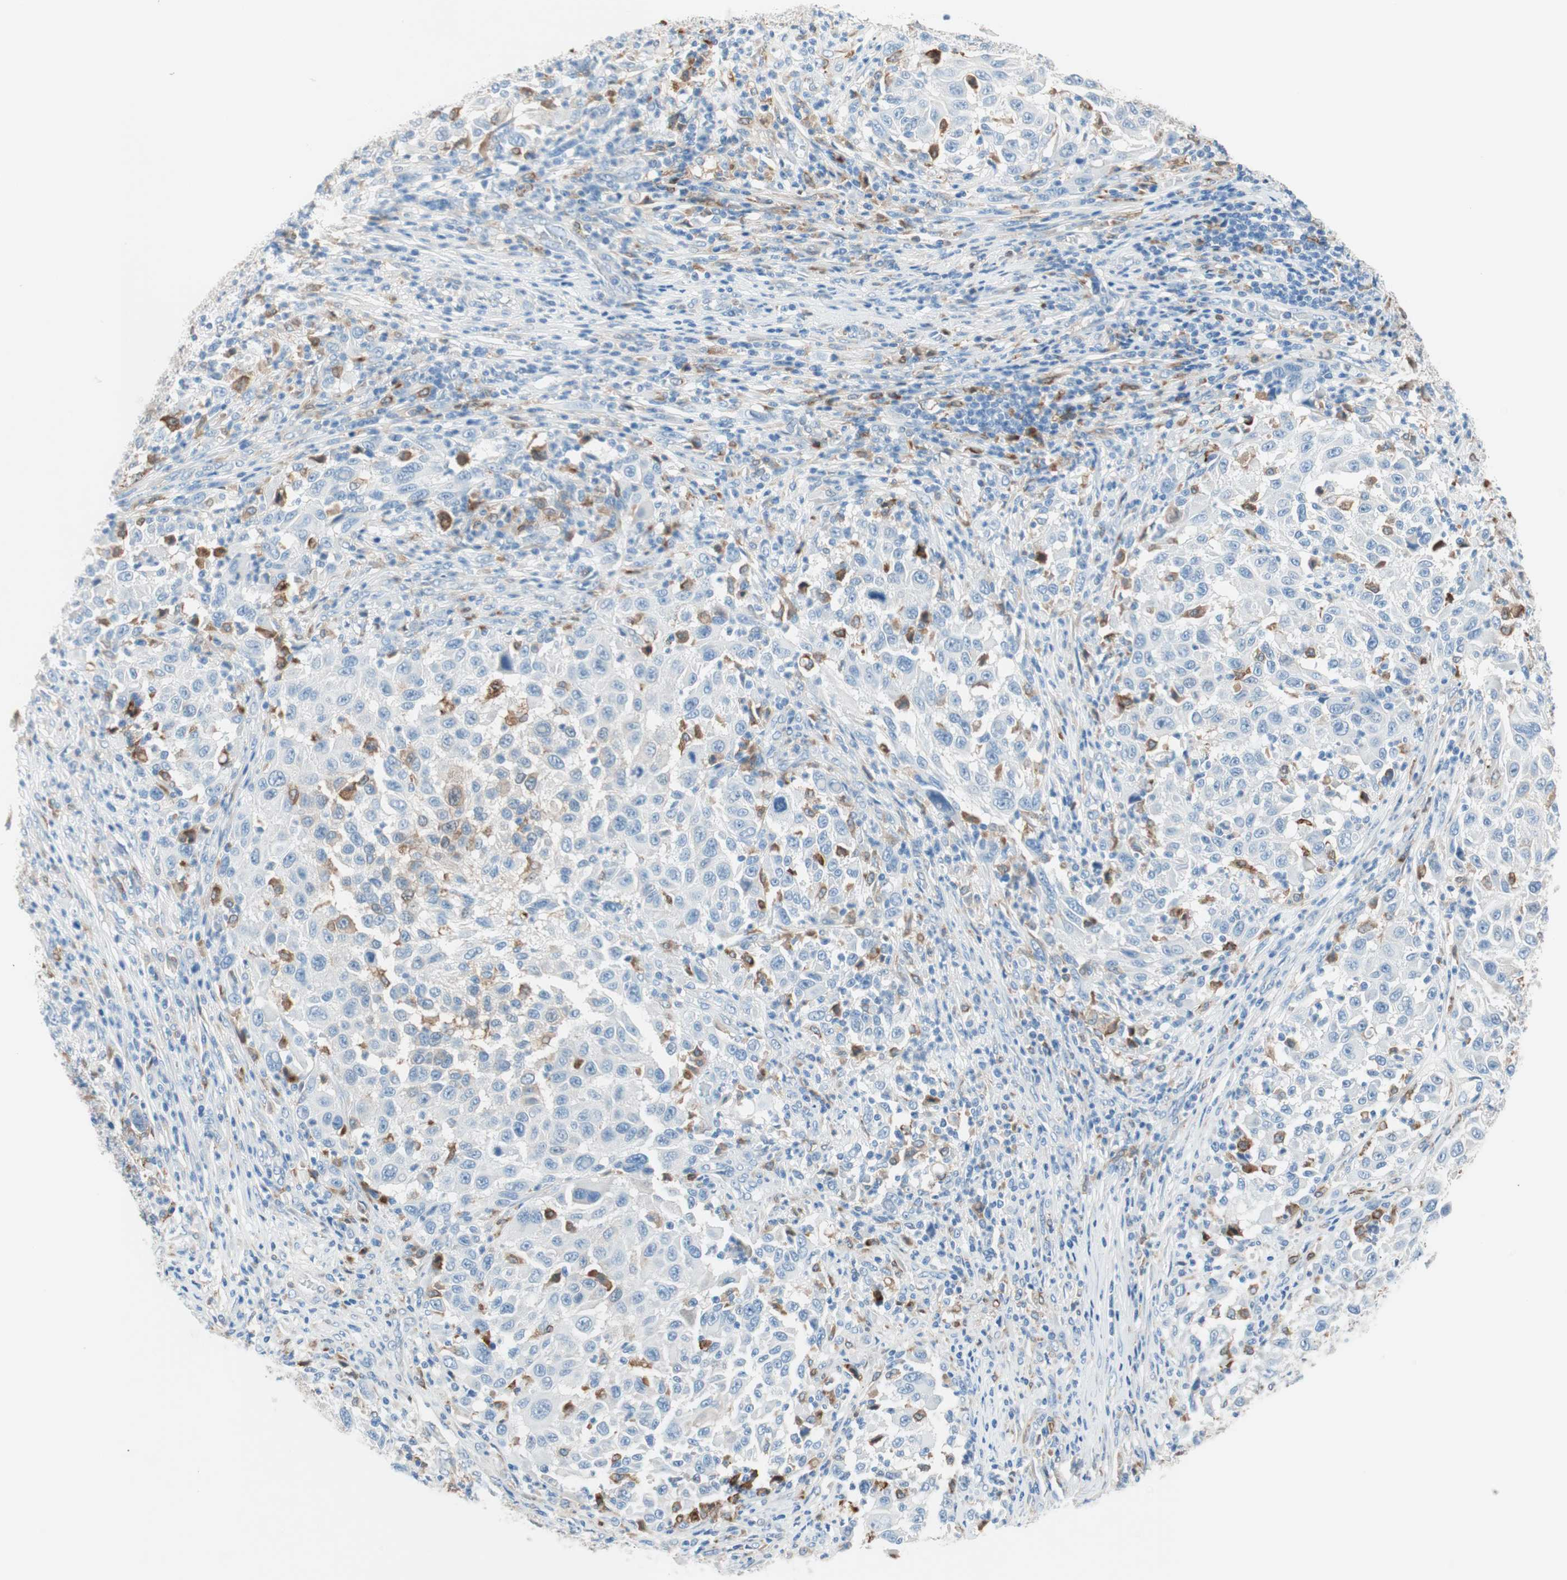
{"staining": {"intensity": "weak", "quantity": "<25%", "location": "cytoplasmic/membranous"}, "tissue": "melanoma", "cell_type": "Tumor cells", "image_type": "cancer", "snomed": [{"axis": "morphology", "description": "Malignant melanoma, Metastatic site"}, {"axis": "topography", "description": "Lymph node"}], "caption": "High power microscopy histopathology image of an IHC image of malignant melanoma (metastatic site), revealing no significant staining in tumor cells.", "gene": "GLUL", "patient": {"sex": "male", "age": 61}}